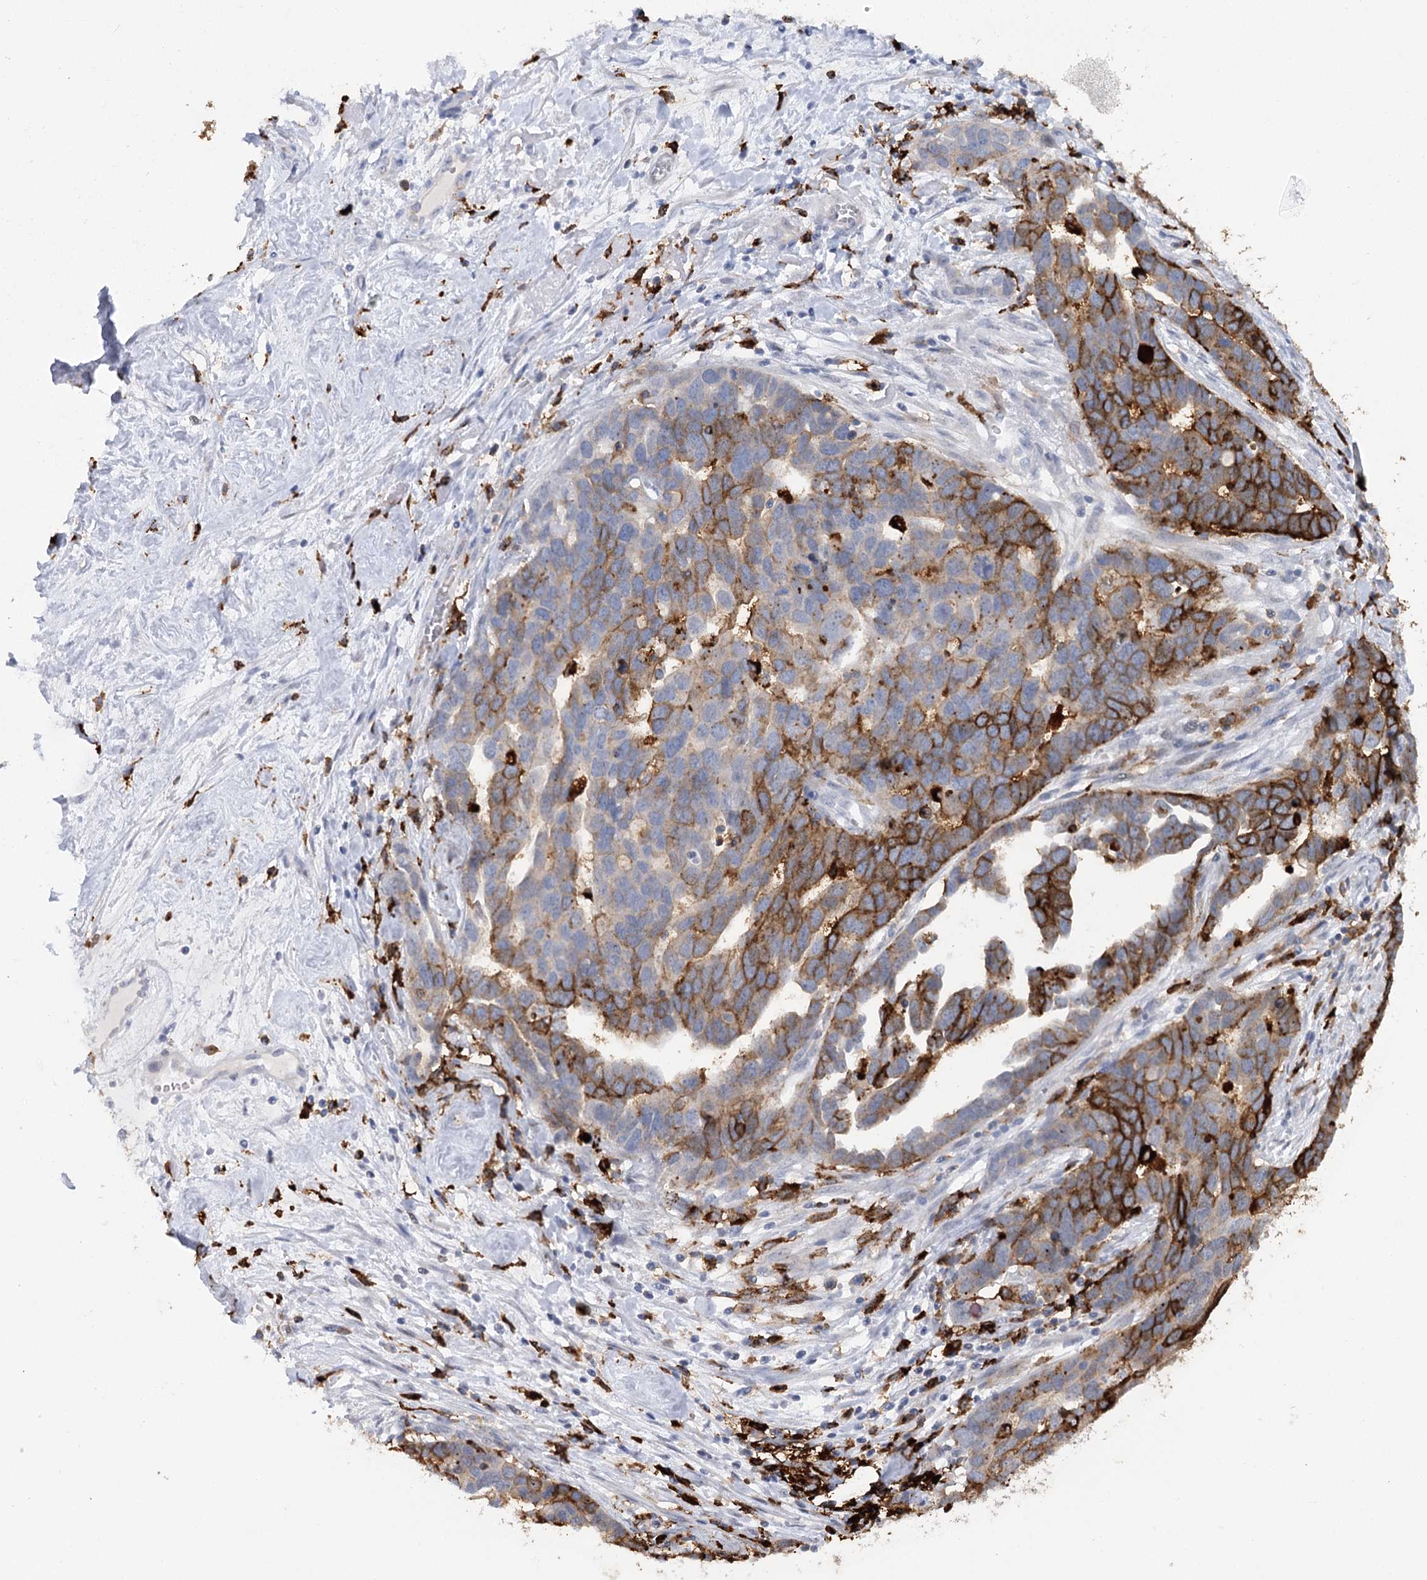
{"staining": {"intensity": "strong", "quantity": "25%-75%", "location": "cytoplasmic/membranous"}, "tissue": "ovarian cancer", "cell_type": "Tumor cells", "image_type": "cancer", "snomed": [{"axis": "morphology", "description": "Cystadenocarcinoma, serous, NOS"}, {"axis": "topography", "description": "Ovary"}], "caption": "Immunohistochemistry (IHC) histopathology image of human ovarian cancer (serous cystadenocarcinoma) stained for a protein (brown), which demonstrates high levels of strong cytoplasmic/membranous expression in approximately 25%-75% of tumor cells.", "gene": "PIWIL4", "patient": {"sex": "female", "age": 54}}